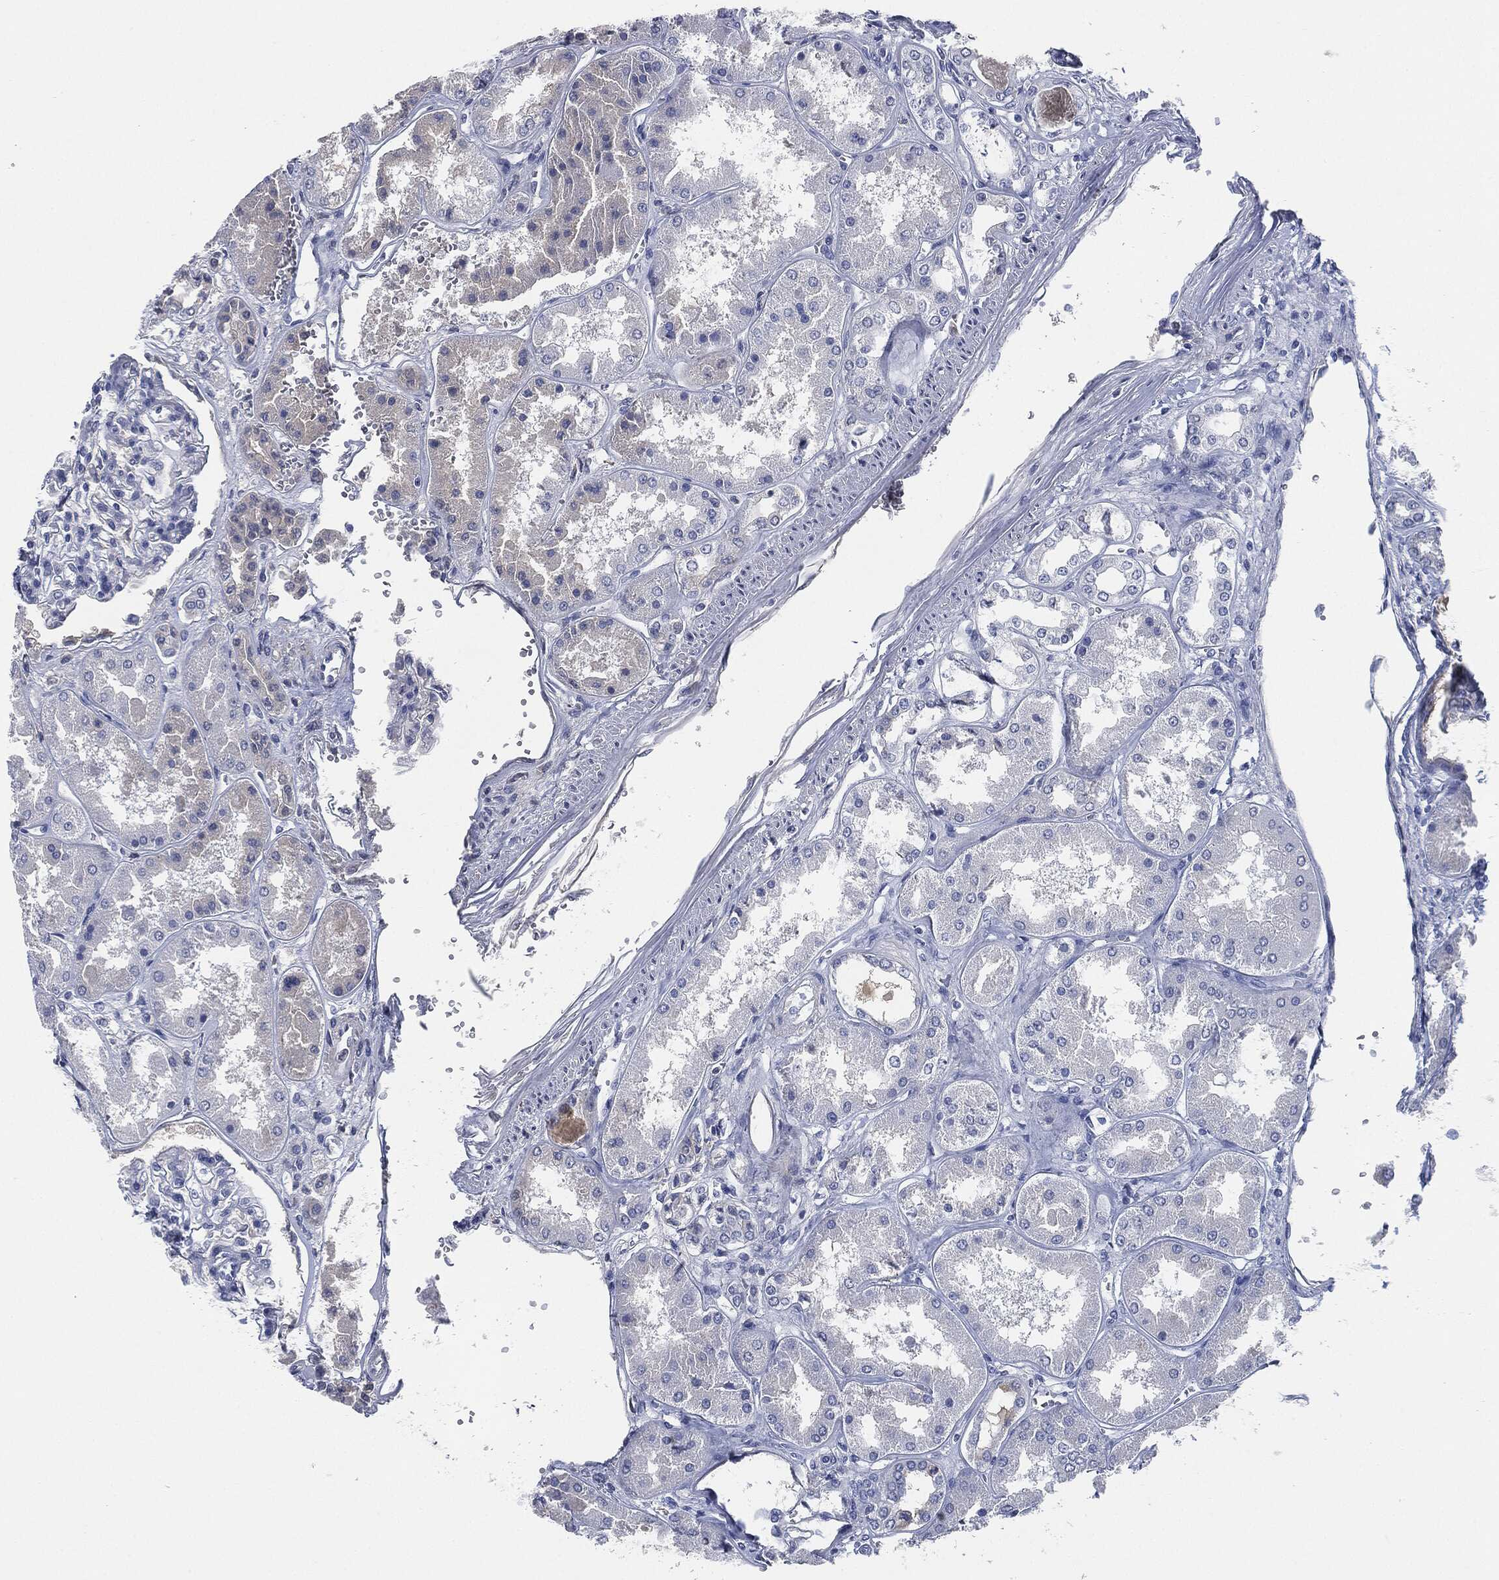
{"staining": {"intensity": "negative", "quantity": "none", "location": "none"}, "tissue": "kidney", "cell_type": "Cells in glomeruli", "image_type": "normal", "snomed": [{"axis": "morphology", "description": "Normal tissue, NOS"}, {"axis": "topography", "description": "Kidney"}], "caption": "This is an immunohistochemistry (IHC) micrograph of benign kidney. There is no positivity in cells in glomeruli.", "gene": "SIGLEC7", "patient": {"sex": "female", "age": 56}}